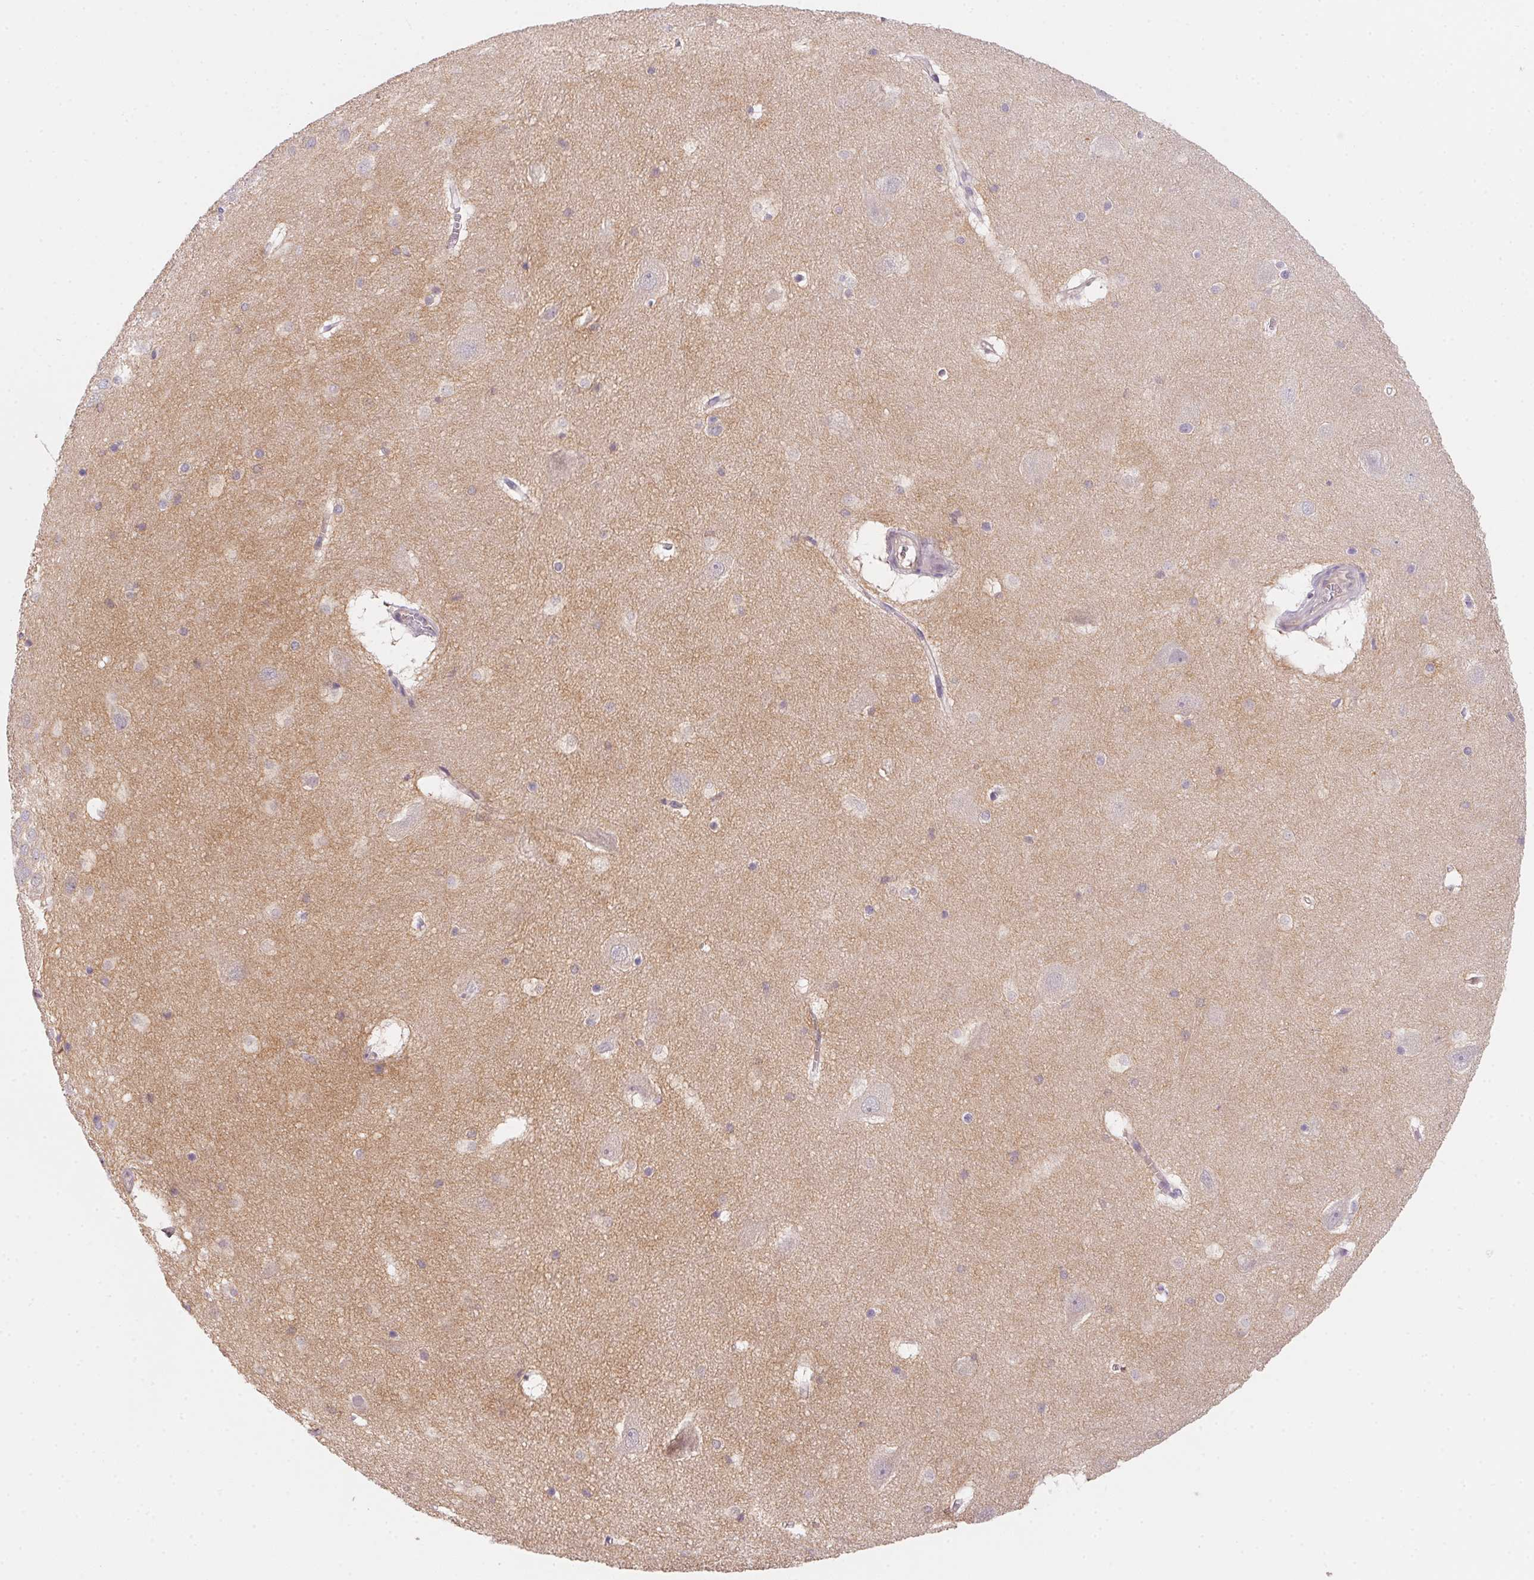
{"staining": {"intensity": "negative", "quantity": "none", "location": "none"}, "tissue": "hippocampus", "cell_type": "Glial cells", "image_type": "normal", "snomed": [{"axis": "morphology", "description": "Normal tissue, NOS"}, {"axis": "topography", "description": "Hippocampus"}], "caption": "This photomicrograph is of normal hippocampus stained with immunohistochemistry (IHC) to label a protein in brown with the nuclei are counter-stained blue. There is no staining in glial cells.", "gene": "PRKAA1", "patient": {"sex": "male", "age": 45}}